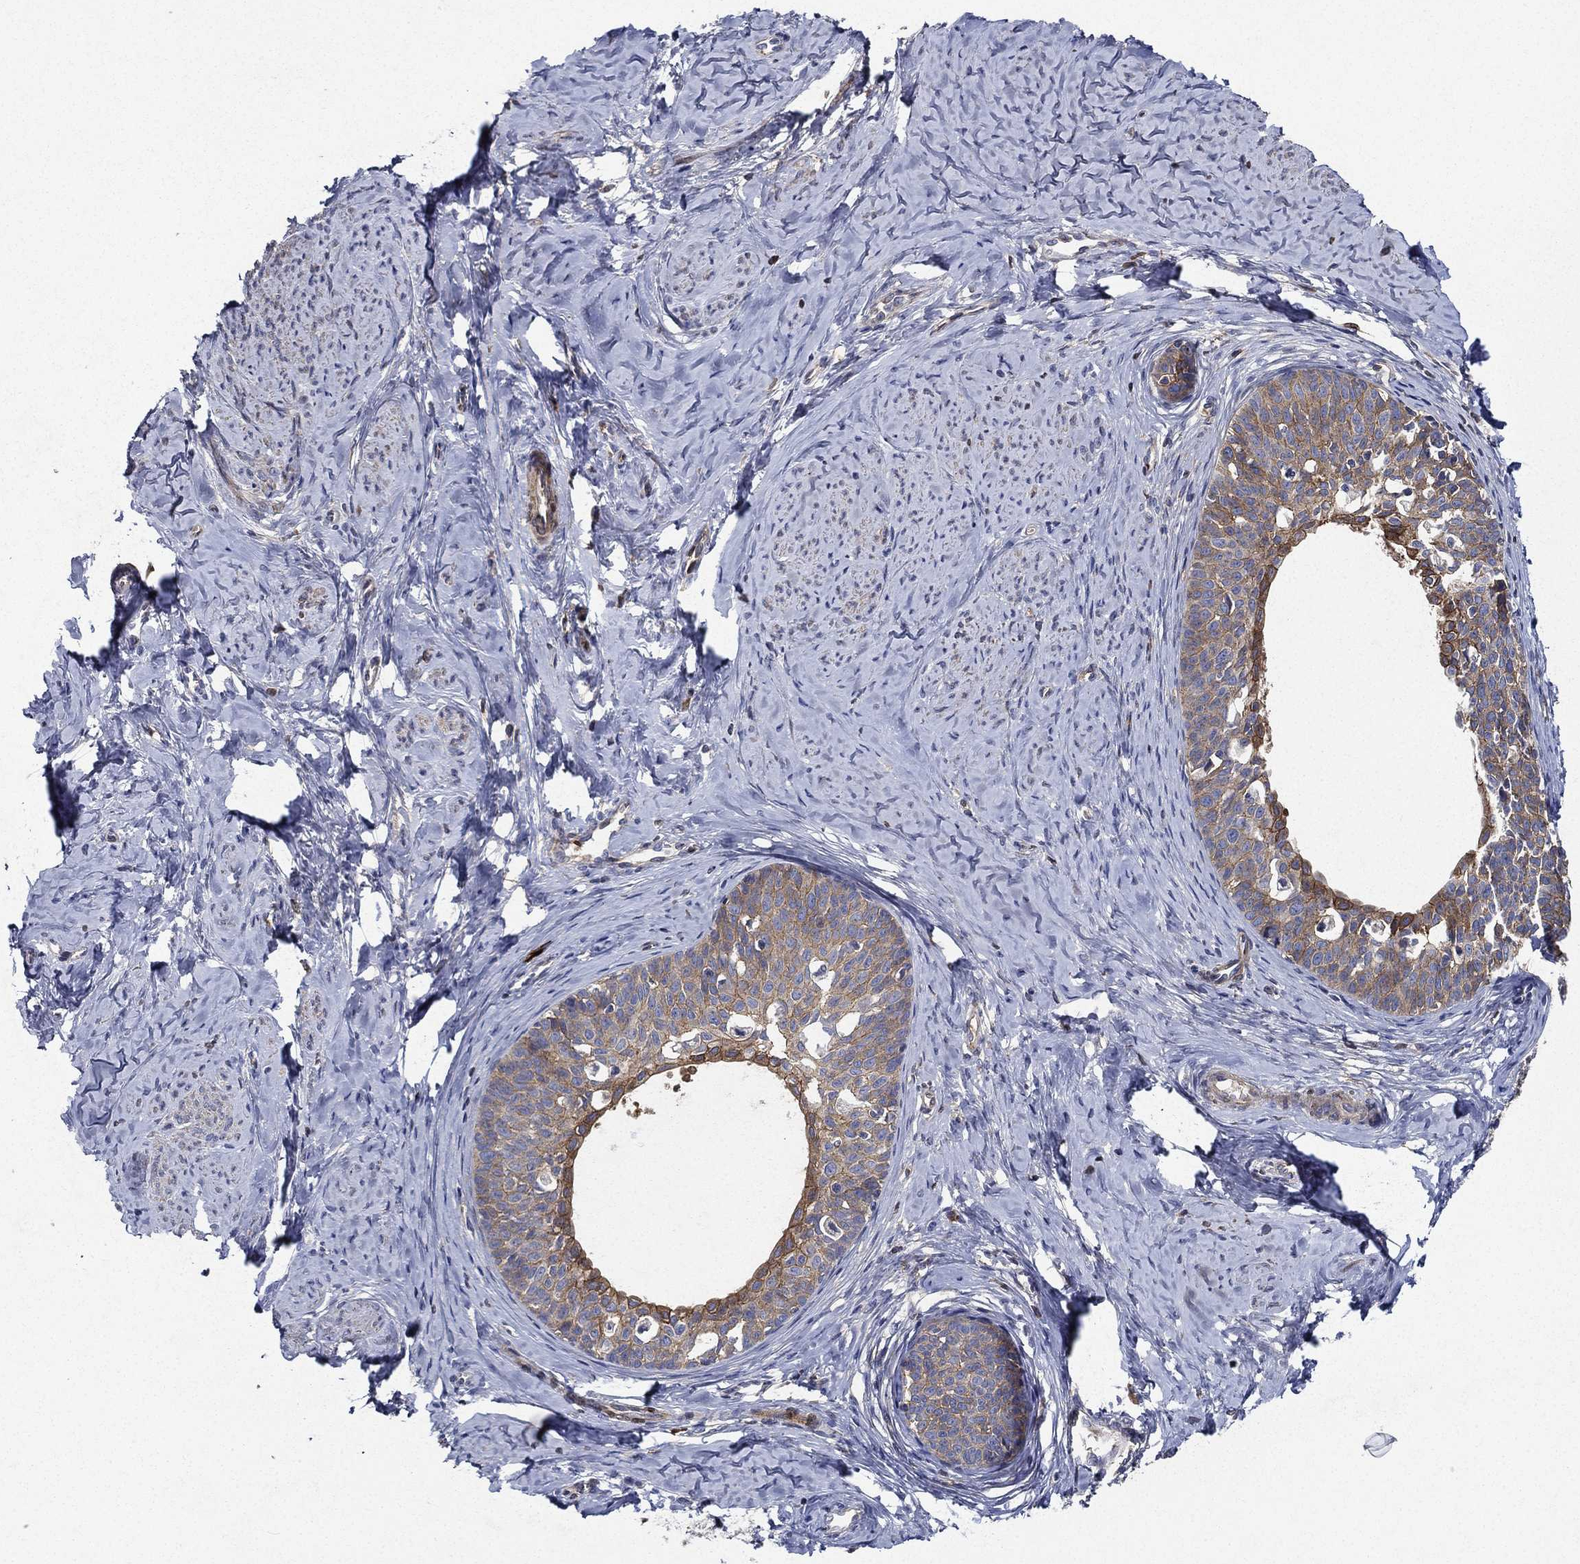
{"staining": {"intensity": "moderate", "quantity": ">75%", "location": "cytoplasmic/membranous"}, "tissue": "cervical cancer", "cell_type": "Tumor cells", "image_type": "cancer", "snomed": [{"axis": "morphology", "description": "Squamous cell carcinoma, NOS"}, {"axis": "topography", "description": "Cervix"}], "caption": "Protein analysis of cervical cancer (squamous cell carcinoma) tissue shows moderate cytoplasmic/membranous staining in about >75% of tumor cells.", "gene": "TMPRSS11D", "patient": {"sex": "female", "age": 51}}